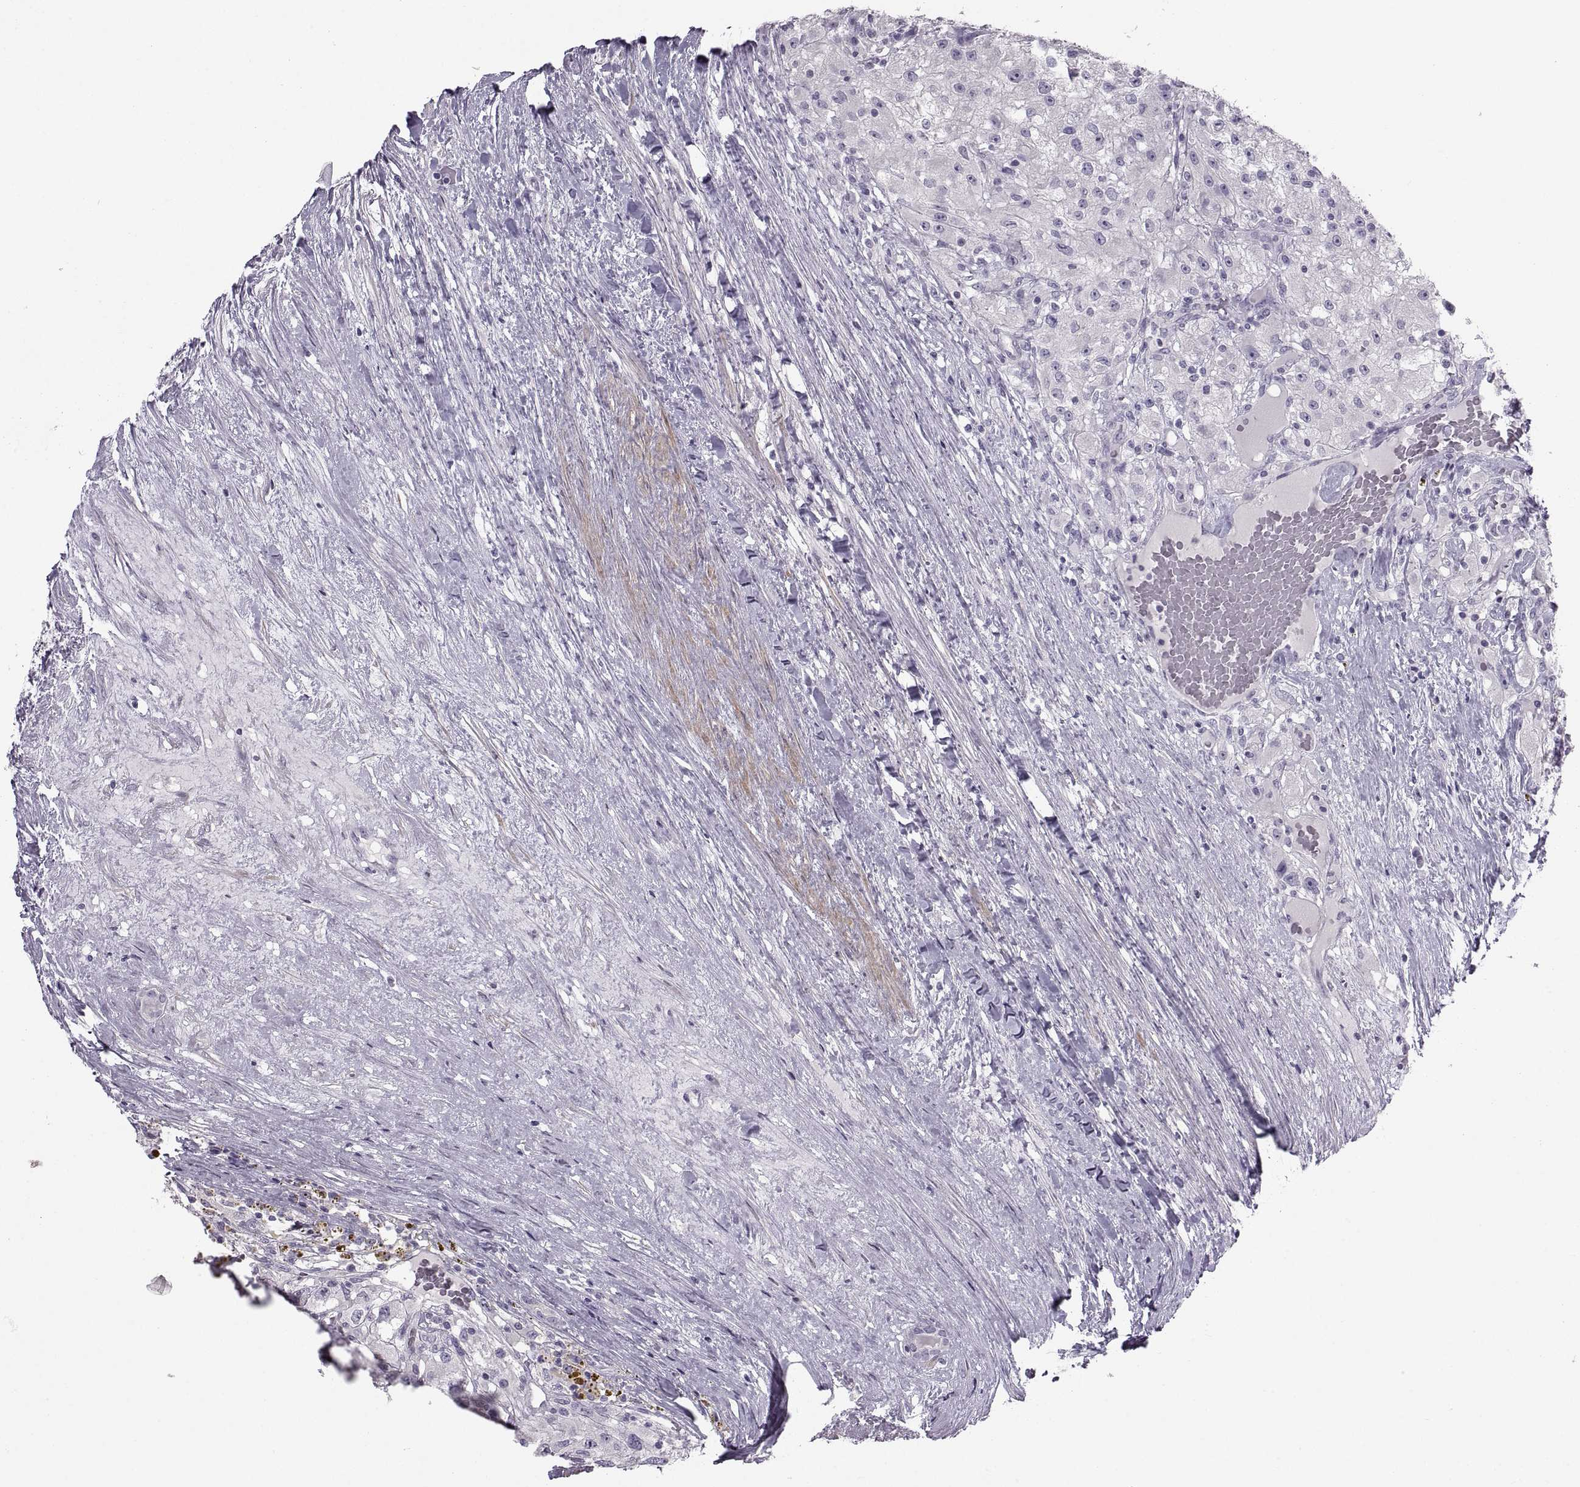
{"staining": {"intensity": "negative", "quantity": "none", "location": "none"}, "tissue": "renal cancer", "cell_type": "Tumor cells", "image_type": "cancer", "snomed": [{"axis": "morphology", "description": "Adenocarcinoma, NOS"}, {"axis": "topography", "description": "Kidney"}], "caption": "Immunohistochemistry of renal cancer (adenocarcinoma) demonstrates no staining in tumor cells.", "gene": "BSPH1", "patient": {"sex": "female", "age": 67}}